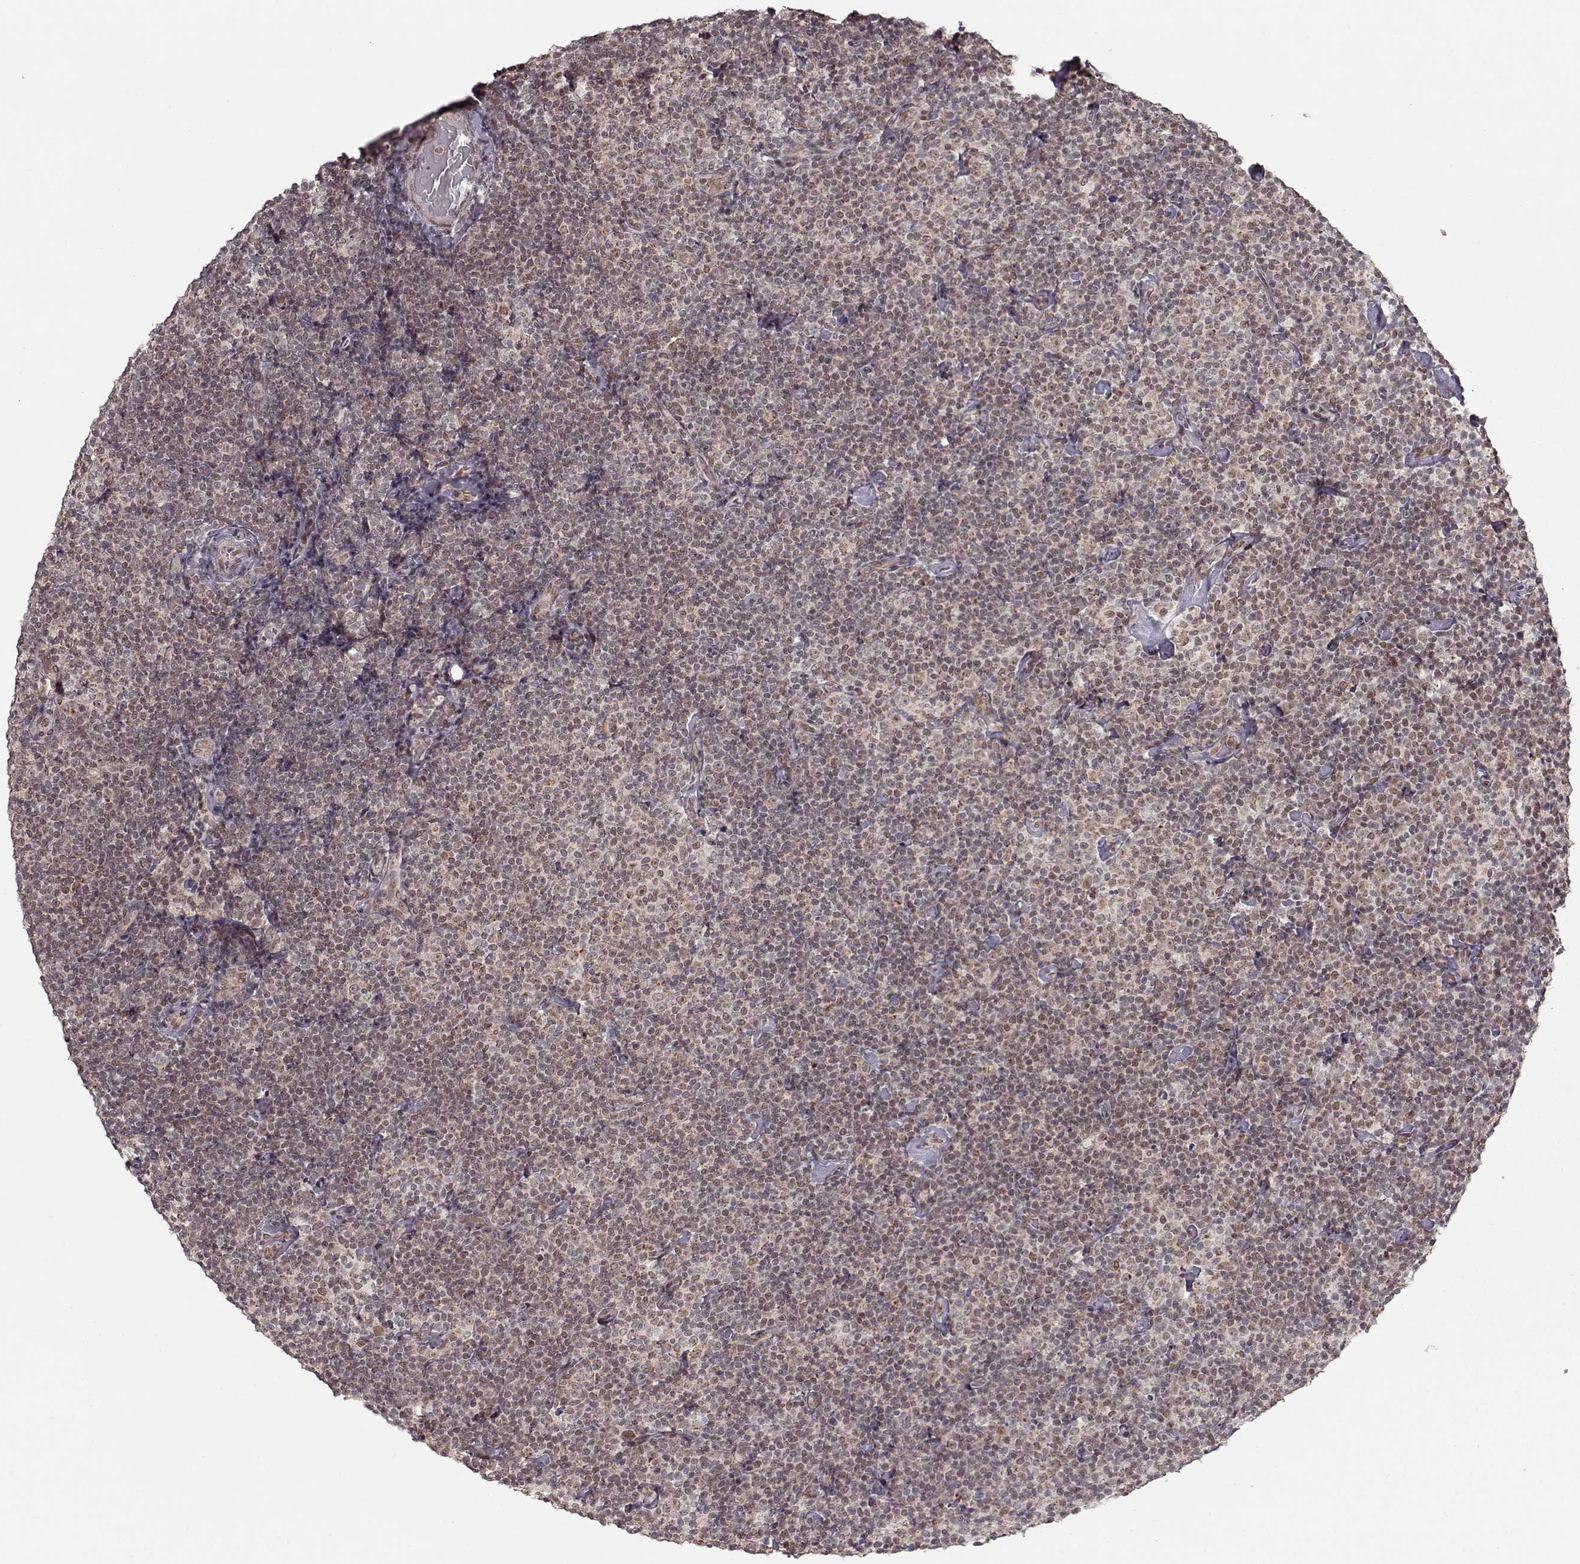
{"staining": {"intensity": "weak", "quantity": "25%-75%", "location": "nuclear"}, "tissue": "lymphoma", "cell_type": "Tumor cells", "image_type": "cancer", "snomed": [{"axis": "morphology", "description": "Malignant lymphoma, non-Hodgkin's type, Low grade"}, {"axis": "topography", "description": "Lymph node"}], "caption": "An immunohistochemistry (IHC) photomicrograph of neoplastic tissue is shown. Protein staining in brown highlights weak nuclear positivity in lymphoma within tumor cells. The staining is performed using DAB brown chromogen to label protein expression. The nuclei are counter-stained blue using hematoxylin.", "gene": "RAI1", "patient": {"sex": "male", "age": 81}}